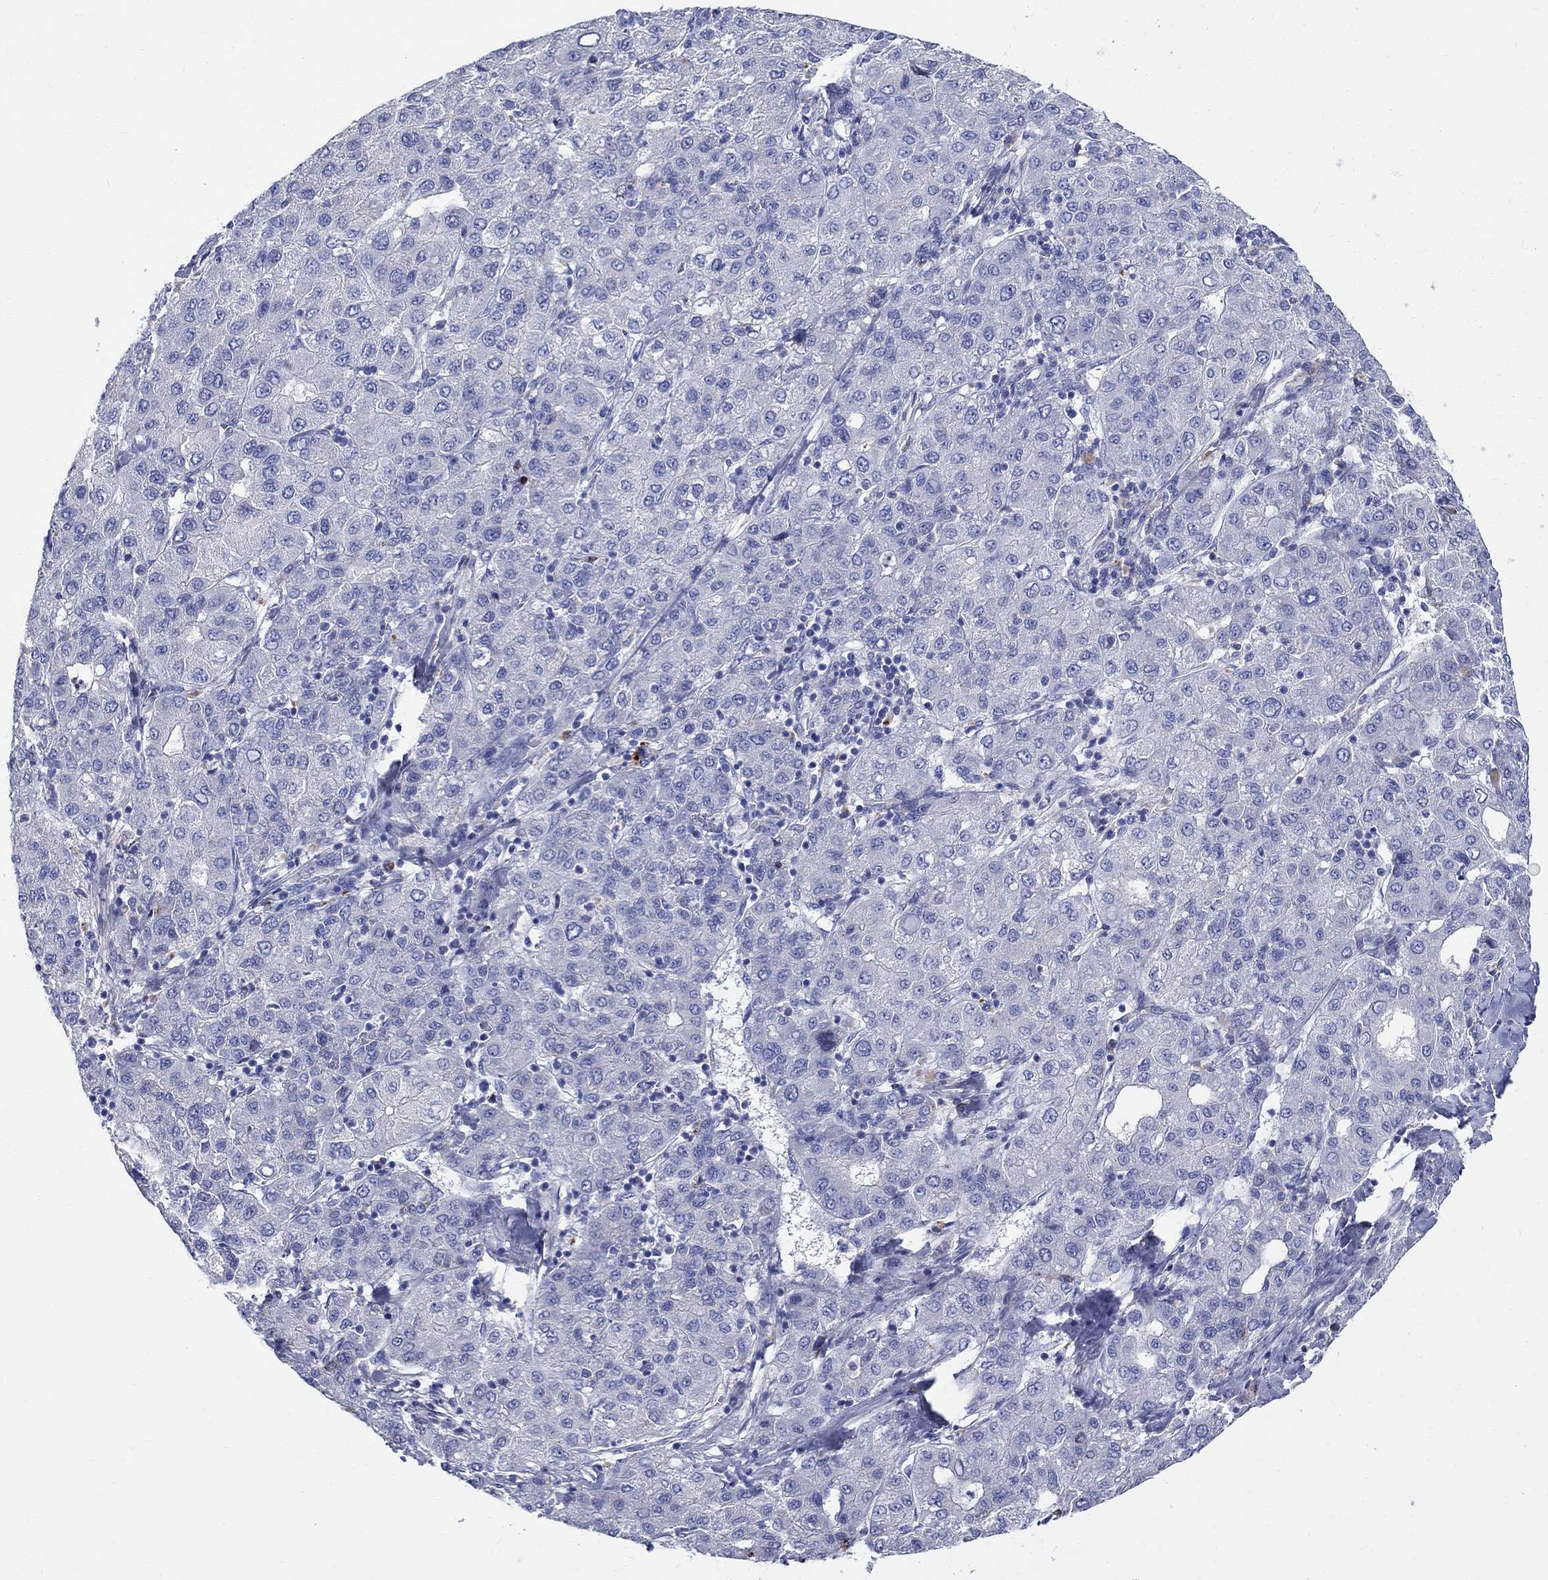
{"staining": {"intensity": "weak", "quantity": "<25%", "location": "cytoplasmic/membranous"}, "tissue": "liver cancer", "cell_type": "Tumor cells", "image_type": "cancer", "snomed": [{"axis": "morphology", "description": "Carcinoma, Hepatocellular, NOS"}, {"axis": "topography", "description": "Liver"}], "caption": "Immunohistochemistry (IHC) image of human liver cancer (hepatocellular carcinoma) stained for a protein (brown), which exhibits no expression in tumor cells.", "gene": "SOX2", "patient": {"sex": "male", "age": 65}}